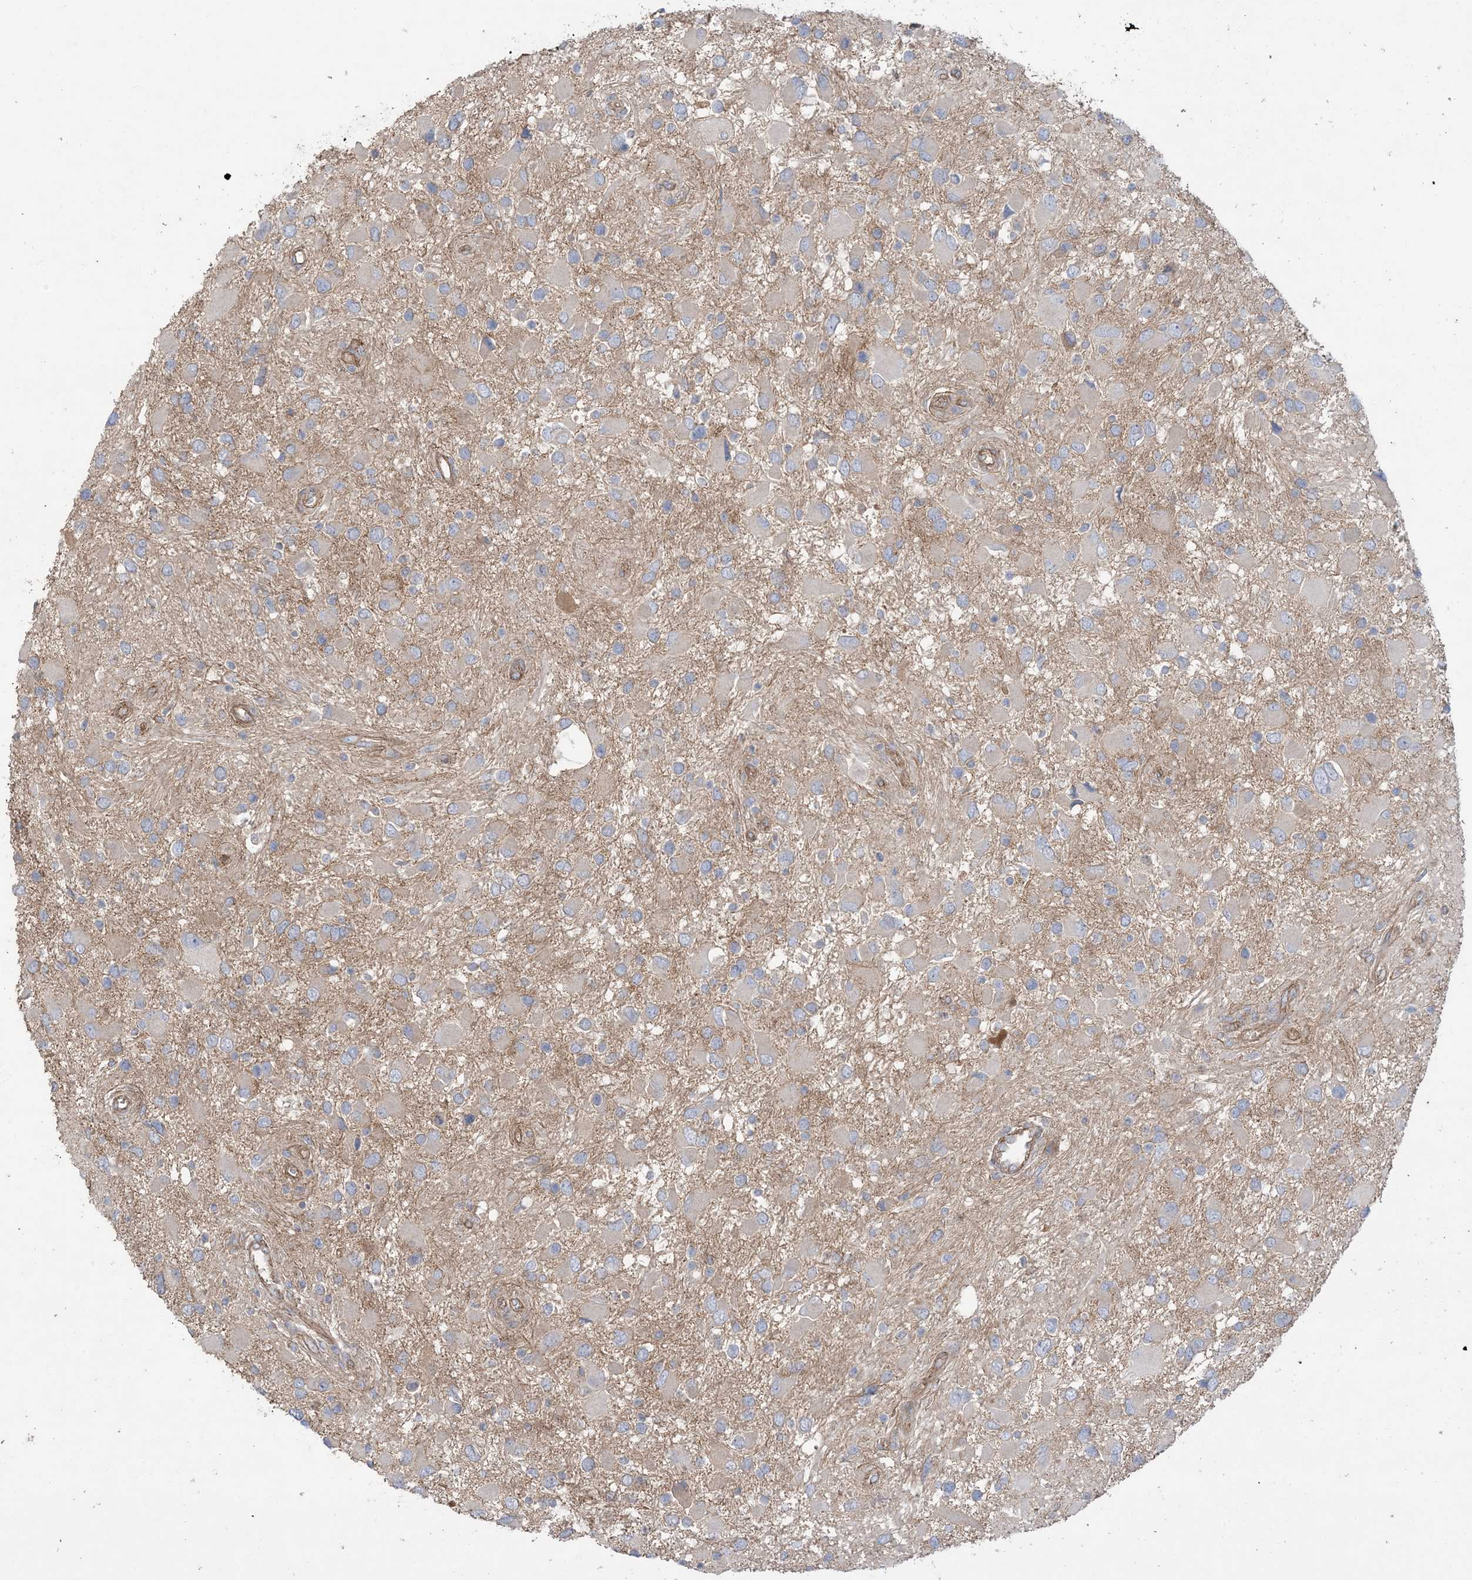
{"staining": {"intensity": "weak", "quantity": "25%-75%", "location": "cytoplasmic/membranous"}, "tissue": "glioma", "cell_type": "Tumor cells", "image_type": "cancer", "snomed": [{"axis": "morphology", "description": "Glioma, malignant, High grade"}, {"axis": "topography", "description": "Brain"}], "caption": "Immunohistochemical staining of glioma displays low levels of weak cytoplasmic/membranous positivity in approximately 25%-75% of tumor cells. The staining was performed using DAB (3,3'-diaminobenzidine) to visualize the protein expression in brown, while the nuclei were stained in blue with hematoxylin (Magnification: 20x).", "gene": "CCNY", "patient": {"sex": "male", "age": 53}}